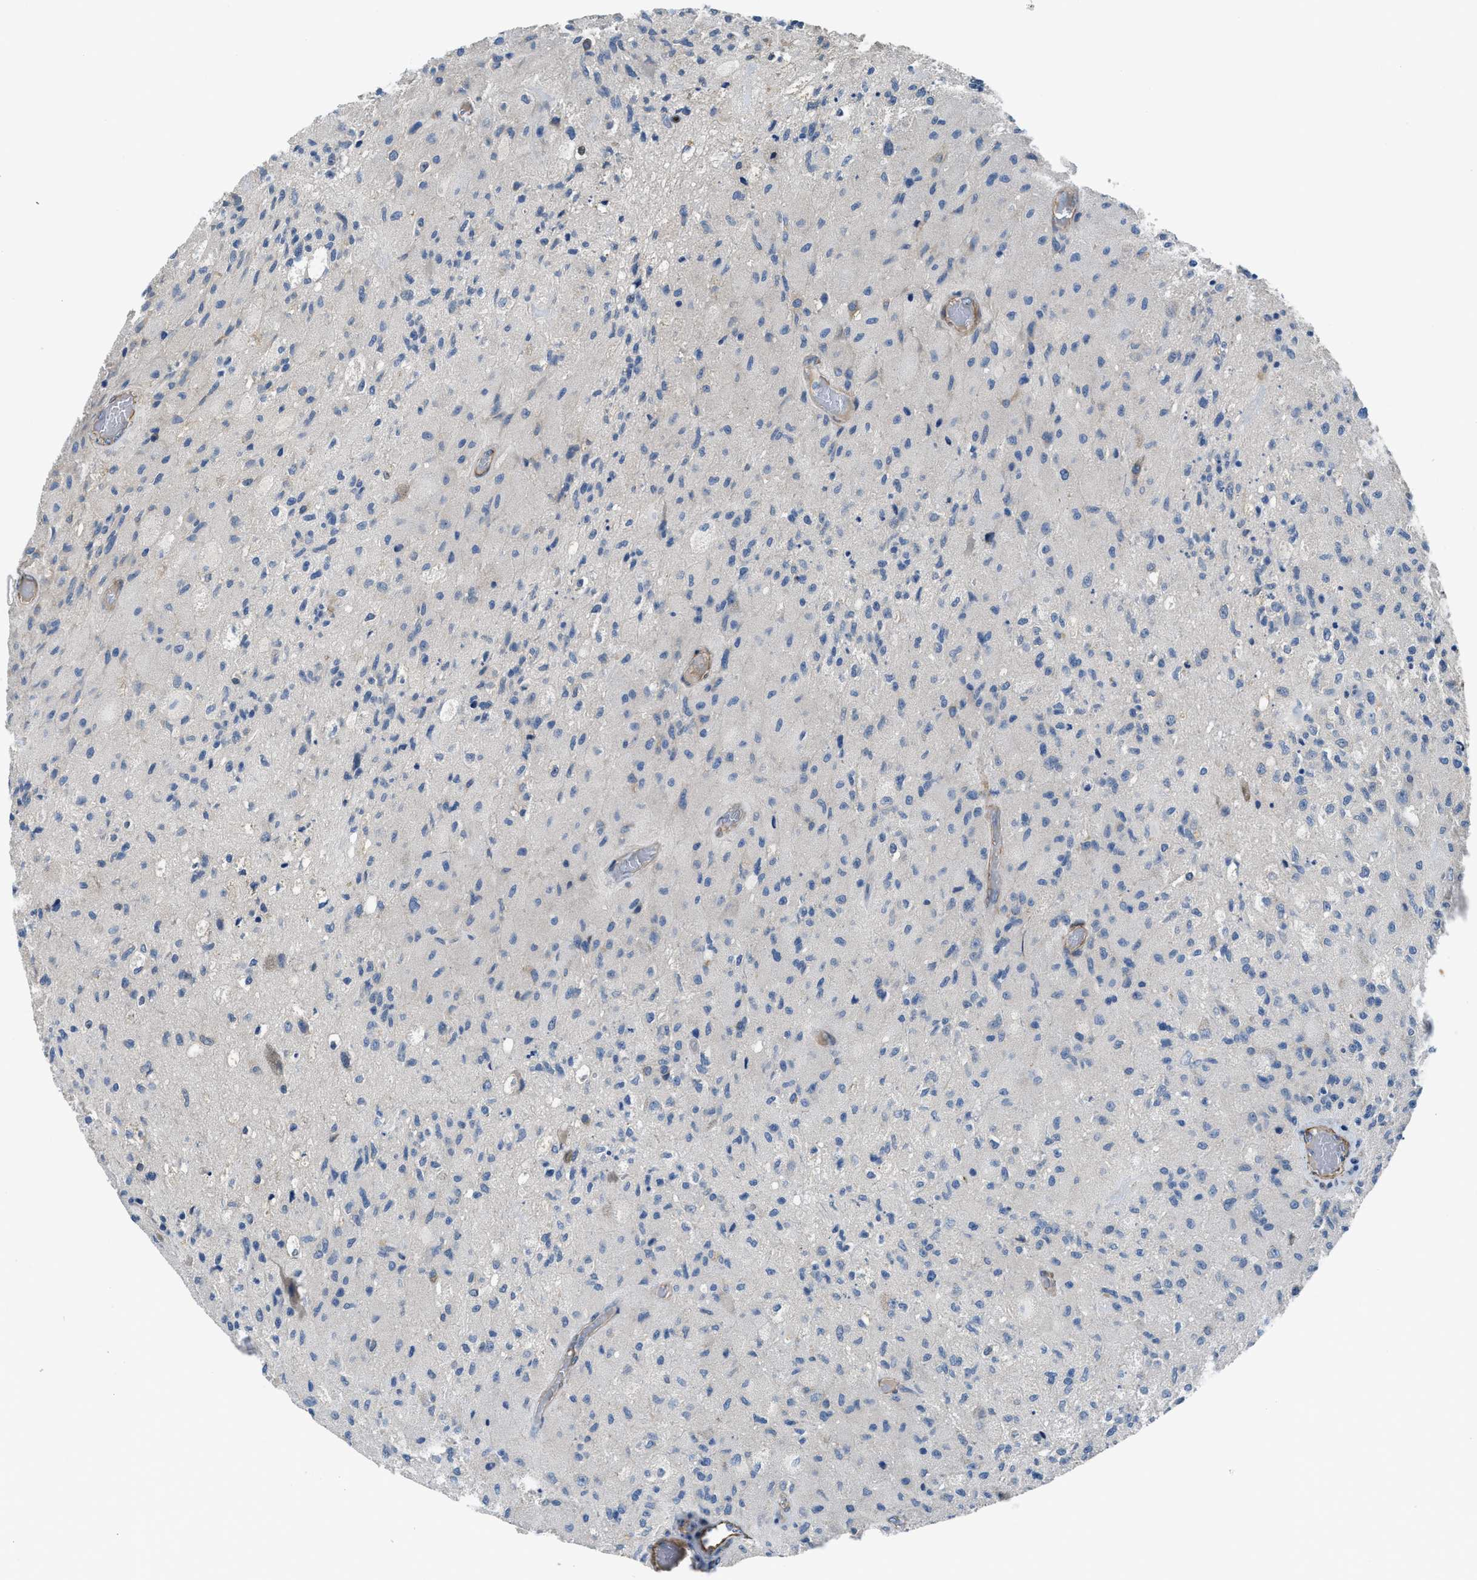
{"staining": {"intensity": "negative", "quantity": "none", "location": "none"}, "tissue": "glioma", "cell_type": "Tumor cells", "image_type": "cancer", "snomed": [{"axis": "morphology", "description": "Normal tissue, NOS"}, {"axis": "morphology", "description": "Glioma, malignant, High grade"}, {"axis": "topography", "description": "Cerebral cortex"}], "caption": "Tumor cells are negative for brown protein staining in glioma. Nuclei are stained in blue.", "gene": "BMPR1A", "patient": {"sex": "male", "age": 77}}